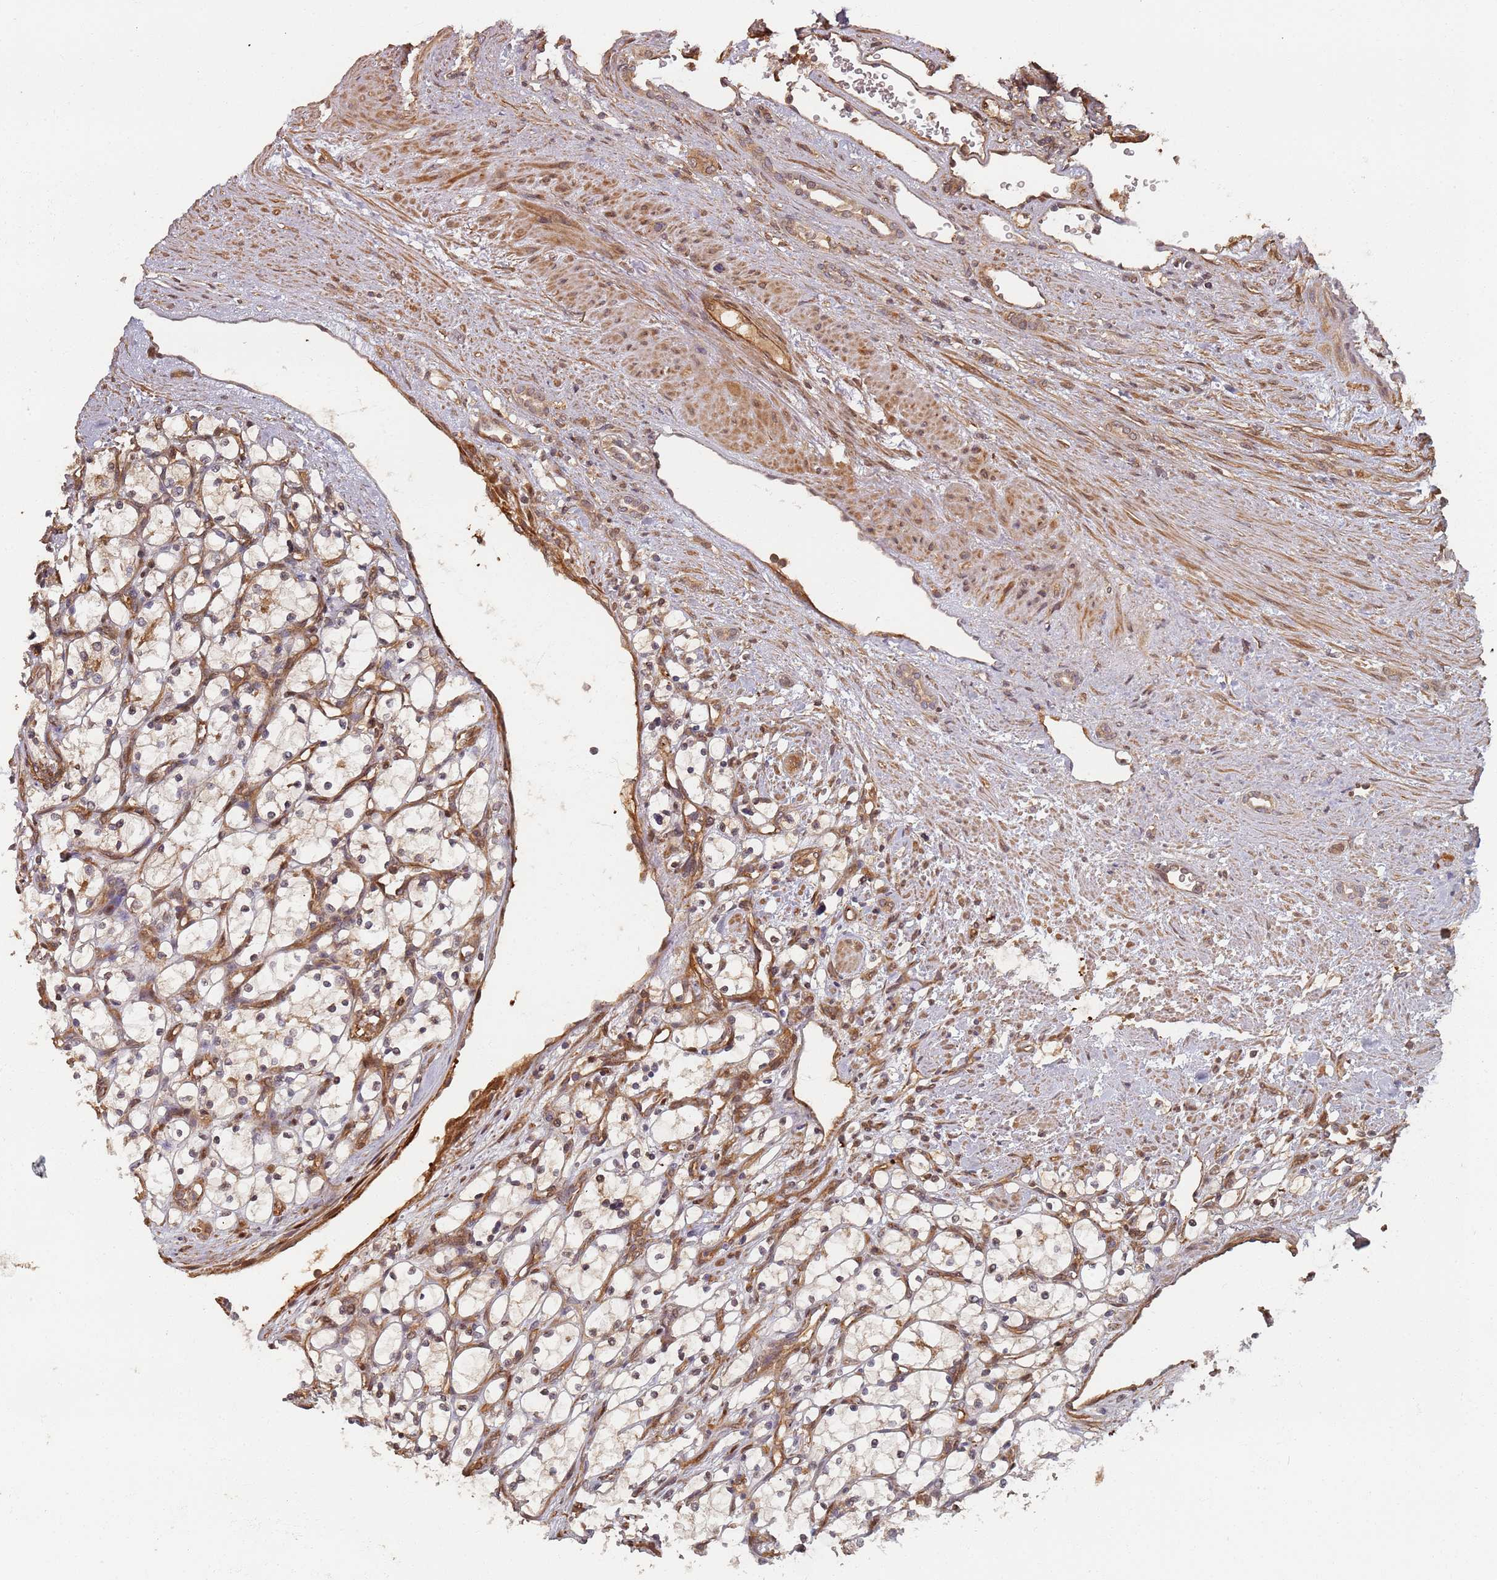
{"staining": {"intensity": "negative", "quantity": "none", "location": "none"}, "tissue": "renal cancer", "cell_type": "Tumor cells", "image_type": "cancer", "snomed": [{"axis": "morphology", "description": "Adenocarcinoma, NOS"}, {"axis": "topography", "description": "Kidney"}], "caption": "A photomicrograph of human adenocarcinoma (renal) is negative for staining in tumor cells.", "gene": "SDCCAG8", "patient": {"sex": "female", "age": 69}}